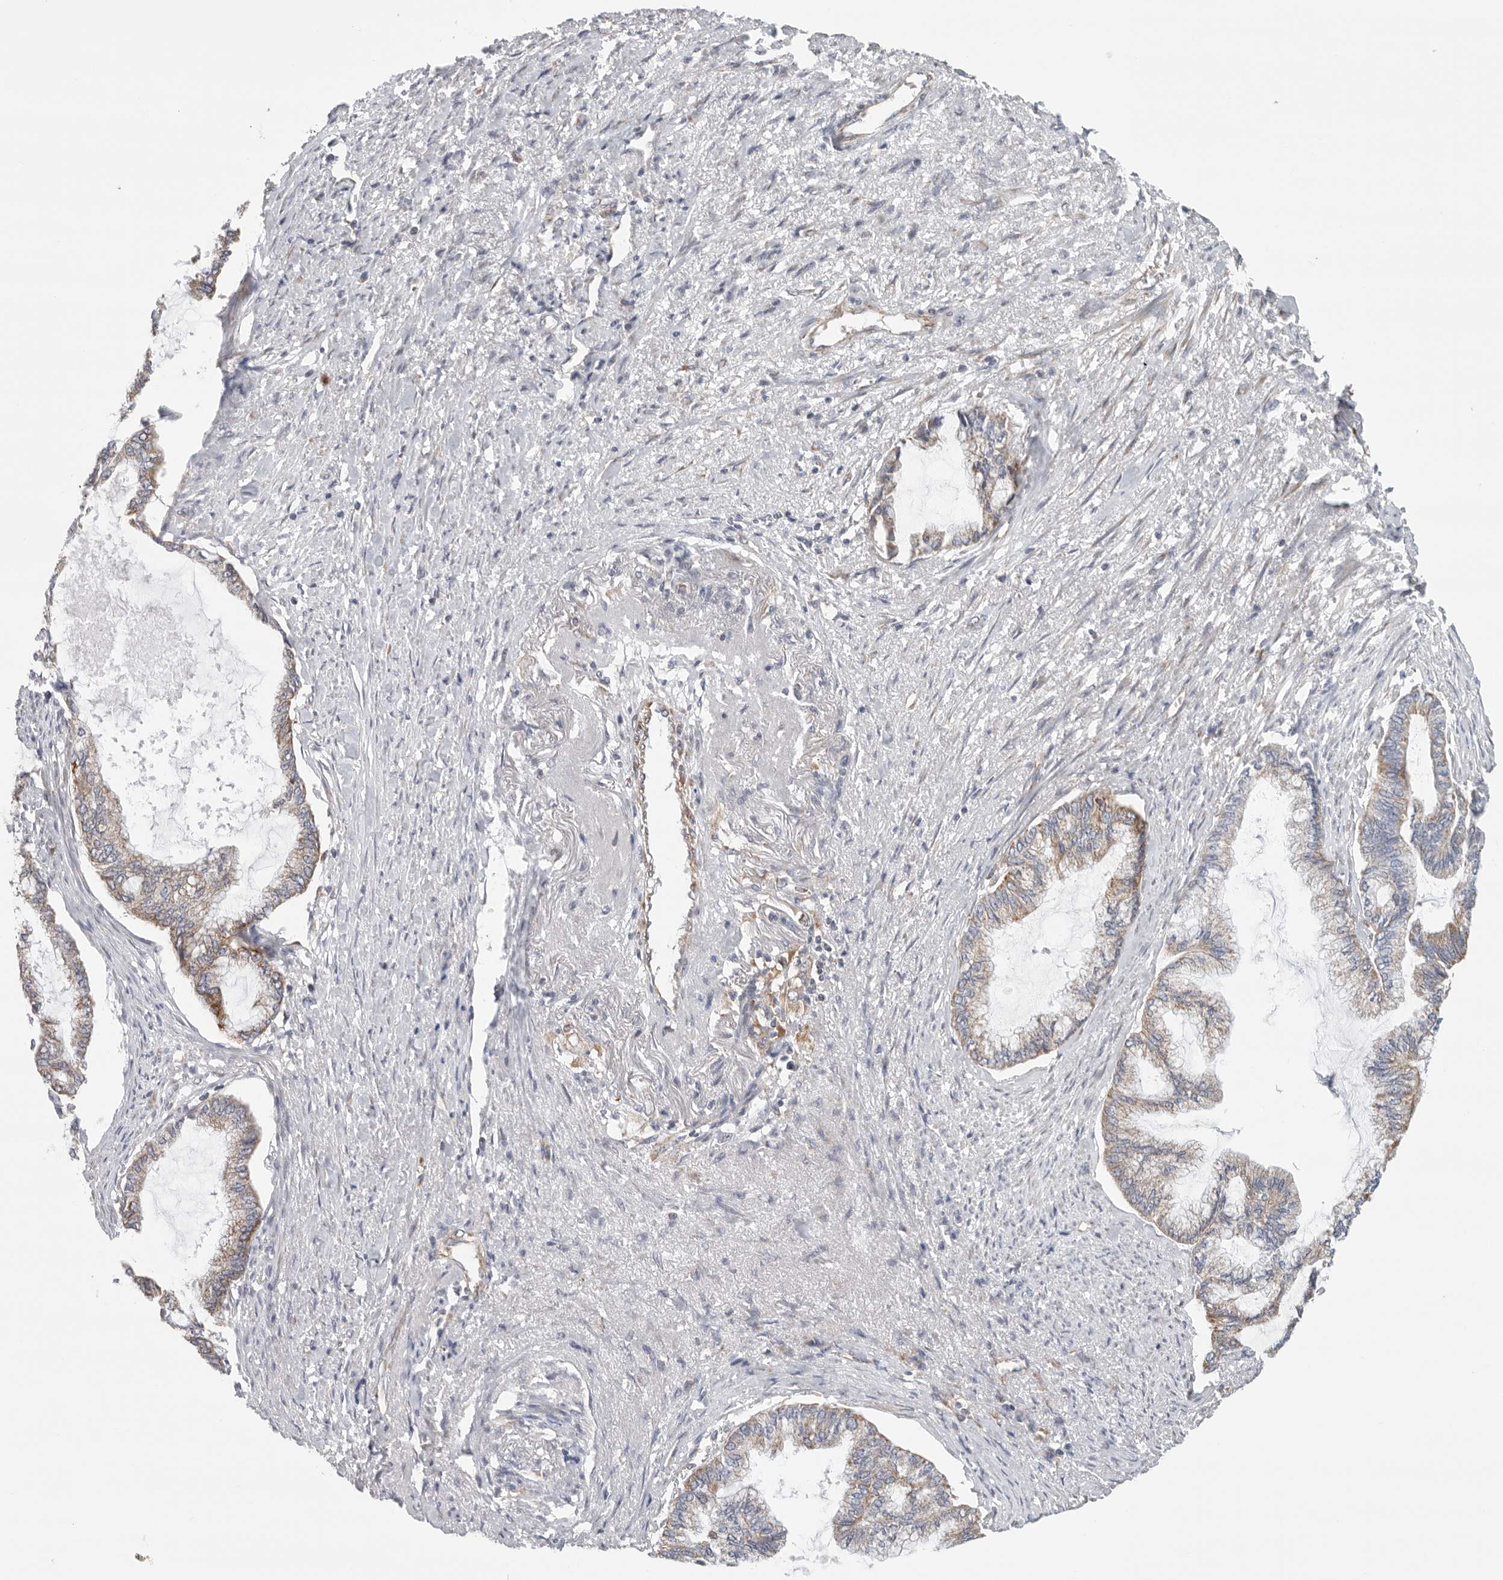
{"staining": {"intensity": "strong", "quantity": "25%-75%", "location": "cytoplasmic/membranous"}, "tissue": "endometrial cancer", "cell_type": "Tumor cells", "image_type": "cancer", "snomed": [{"axis": "morphology", "description": "Adenocarcinoma, NOS"}, {"axis": "topography", "description": "Endometrium"}], "caption": "Endometrial cancer tissue reveals strong cytoplasmic/membranous staining in approximately 25%-75% of tumor cells", "gene": "FKBP8", "patient": {"sex": "female", "age": 86}}